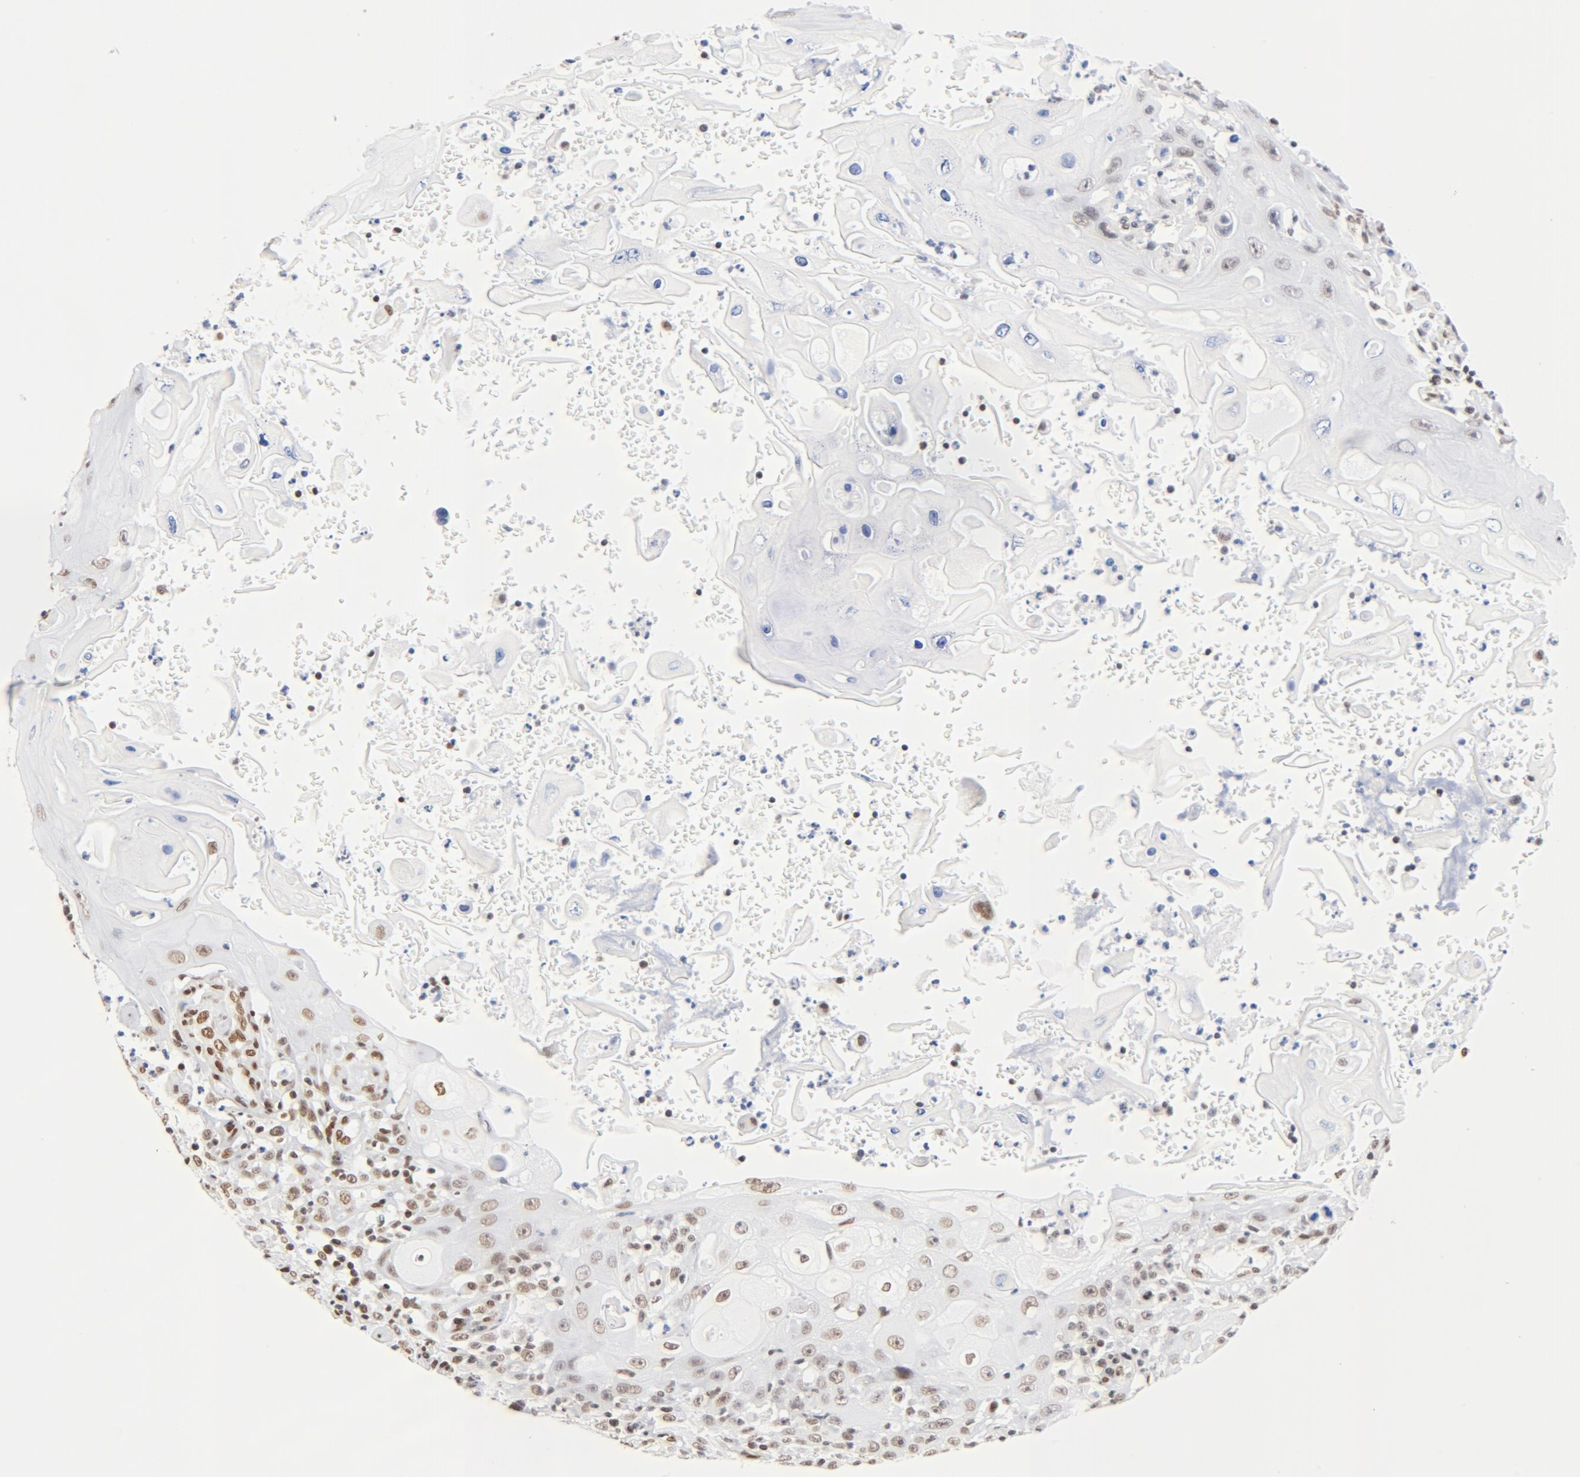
{"staining": {"intensity": "weak", "quantity": "25%-75%", "location": "nuclear"}, "tissue": "head and neck cancer", "cell_type": "Tumor cells", "image_type": "cancer", "snomed": [{"axis": "morphology", "description": "Squamous cell carcinoma, NOS"}, {"axis": "topography", "description": "Oral tissue"}, {"axis": "topography", "description": "Head-Neck"}], "caption": "Head and neck cancer (squamous cell carcinoma) stained with DAB immunohistochemistry (IHC) reveals low levels of weak nuclear expression in about 25%-75% of tumor cells. Immunohistochemistry stains the protein in brown and the nuclei are stained blue.", "gene": "CTBP1", "patient": {"sex": "female", "age": 76}}